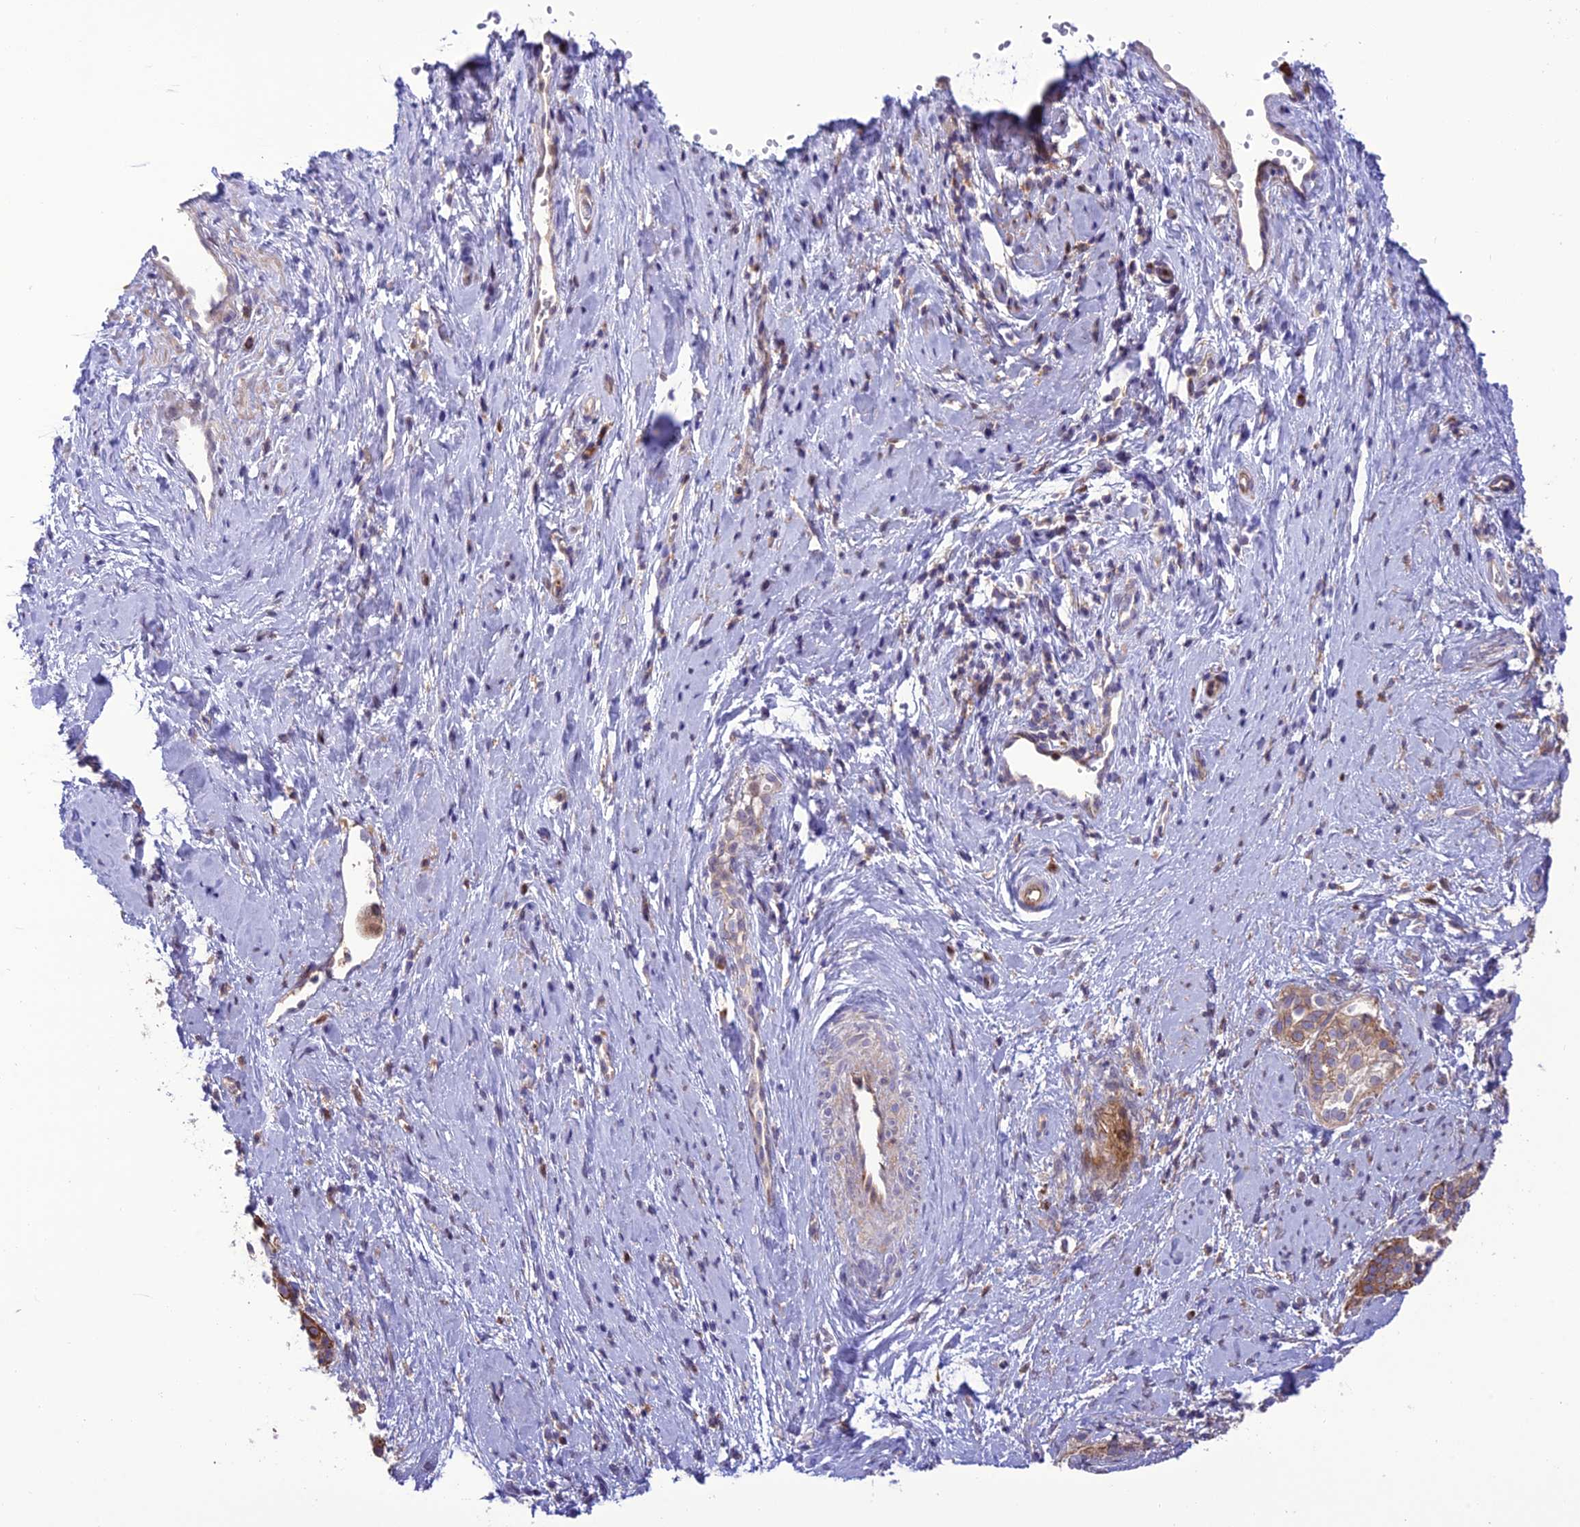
{"staining": {"intensity": "moderate", "quantity": ">75%", "location": "cytoplasmic/membranous"}, "tissue": "cervical cancer", "cell_type": "Tumor cells", "image_type": "cancer", "snomed": [{"axis": "morphology", "description": "Squamous cell carcinoma, NOS"}, {"axis": "topography", "description": "Cervix"}], "caption": "This is an image of immunohistochemistry staining of cervical squamous cell carcinoma, which shows moderate positivity in the cytoplasmic/membranous of tumor cells.", "gene": "JMY", "patient": {"sex": "female", "age": 44}}